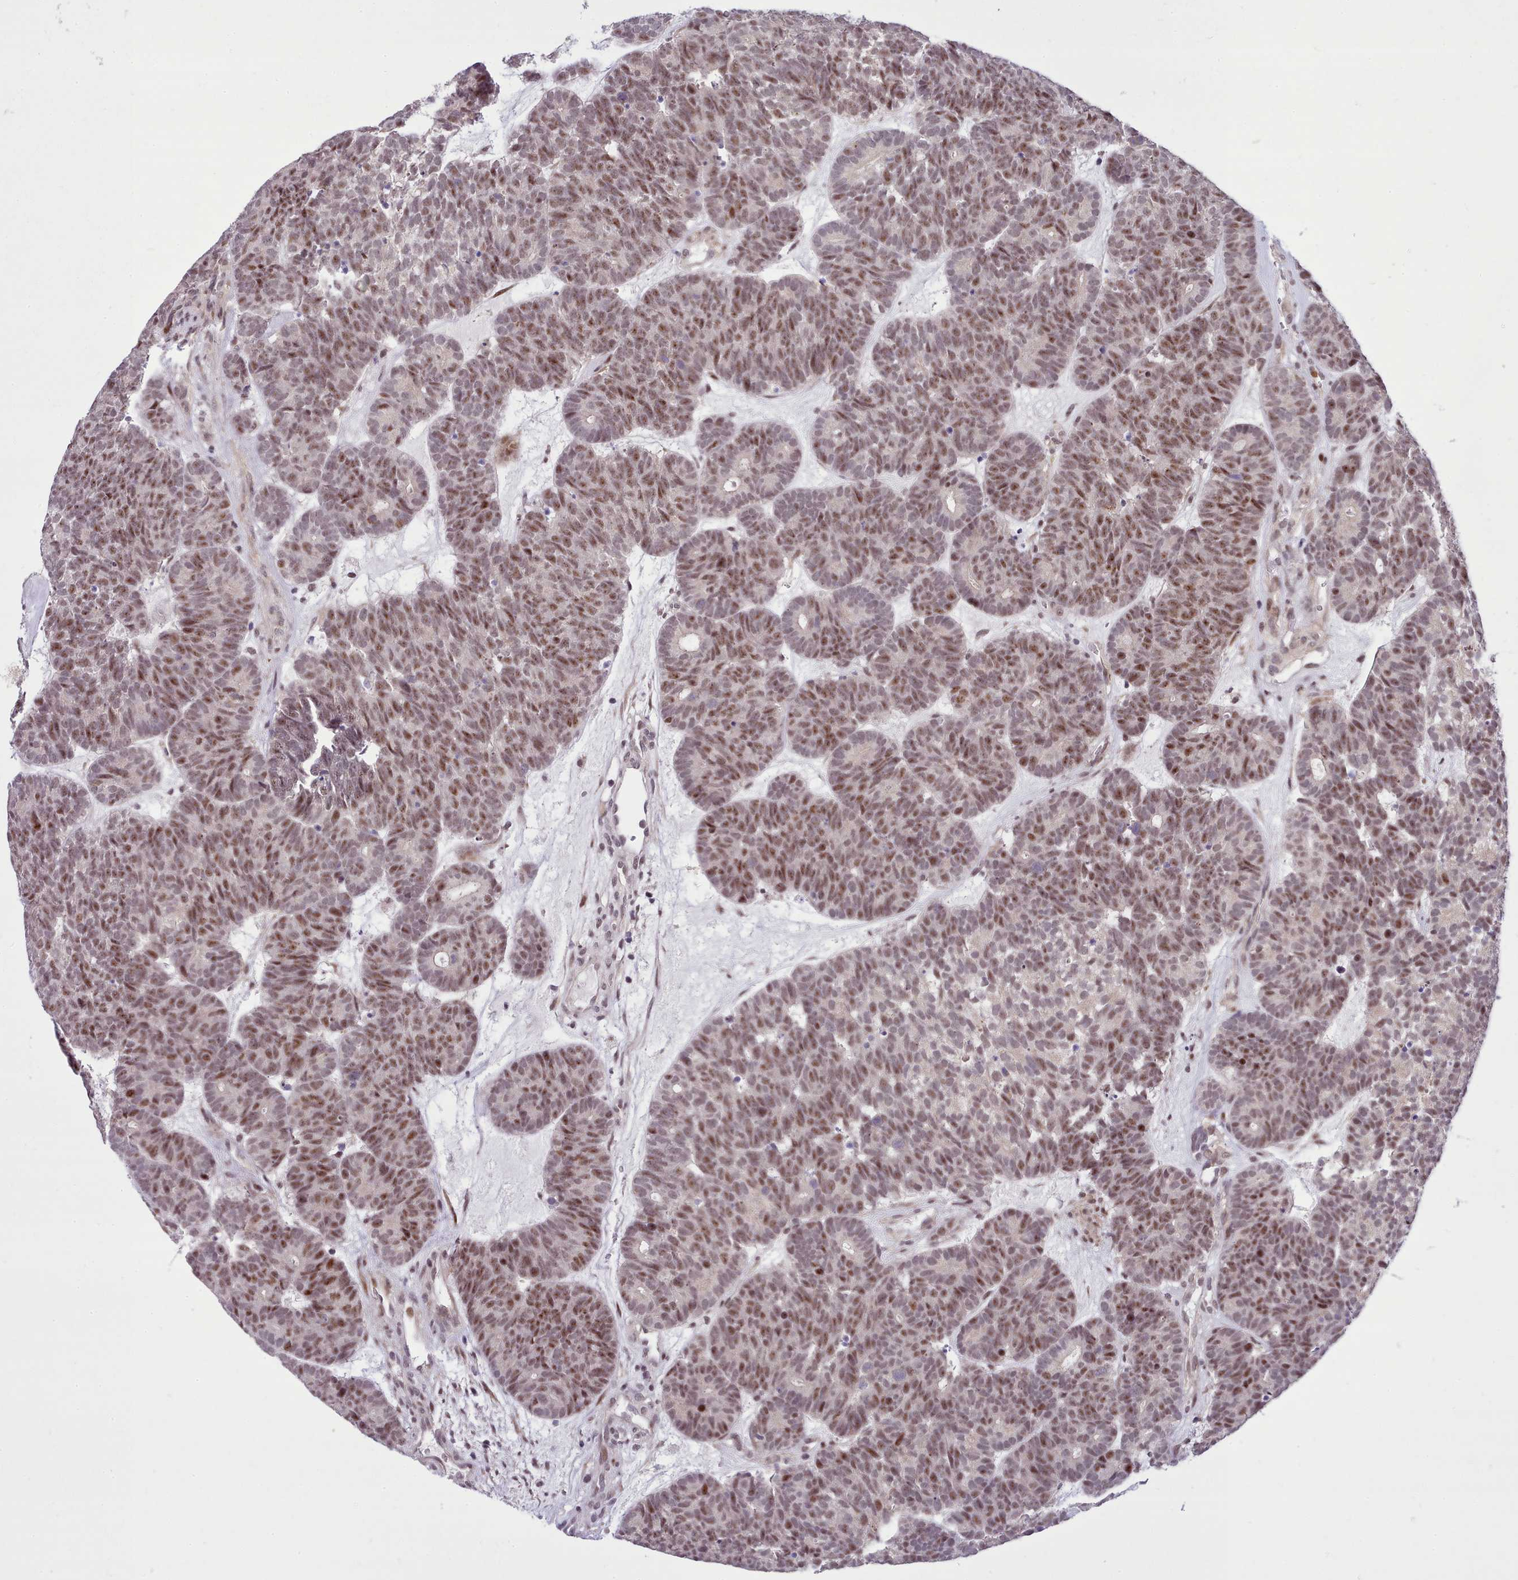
{"staining": {"intensity": "moderate", "quantity": ">75%", "location": "nuclear"}, "tissue": "head and neck cancer", "cell_type": "Tumor cells", "image_type": "cancer", "snomed": [{"axis": "morphology", "description": "Adenocarcinoma, NOS"}, {"axis": "topography", "description": "Head-Neck"}], "caption": "Approximately >75% of tumor cells in human head and neck cancer (adenocarcinoma) exhibit moderate nuclear protein expression as visualized by brown immunohistochemical staining.", "gene": "HOXB7", "patient": {"sex": "female", "age": 81}}